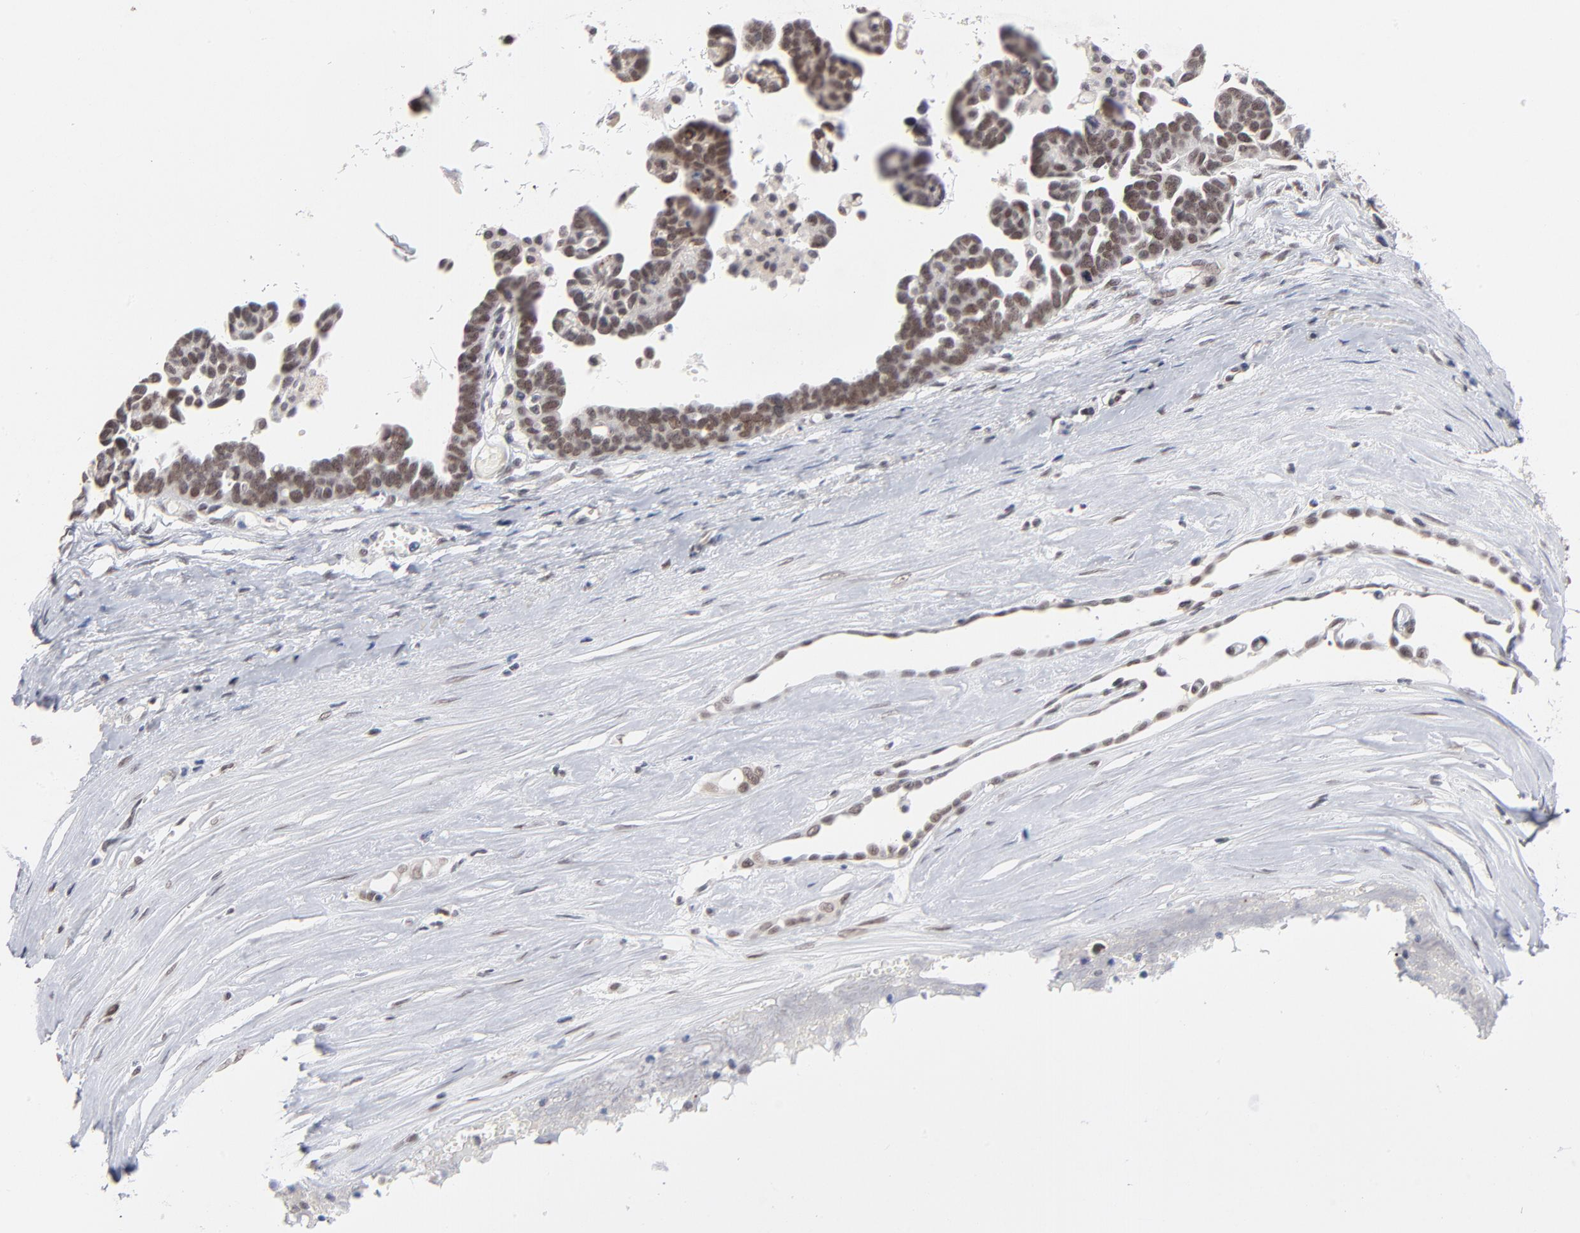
{"staining": {"intensity": "moderate", "quantity": ">75%", "location": "nuclear"}, "tissue": "ovarian cancer", "cell_type": "Tumor cells", "image_type": "cancer", "snomed": [{"axis": "morphology", "description": "Cystadenocarcinoma, serous, NOS"}, {"axis": "topography", "description": "Ovary"}], "caption": "Moderate nuclear positivity is appreciated in about >75% of tumor cells in serous cystadenocarcinoma (ovarian). (Brightfield microscopy of DAB IHC at high magnification).", "gene": "MBIP", "patient": {"sex": "female", "age": 54}}